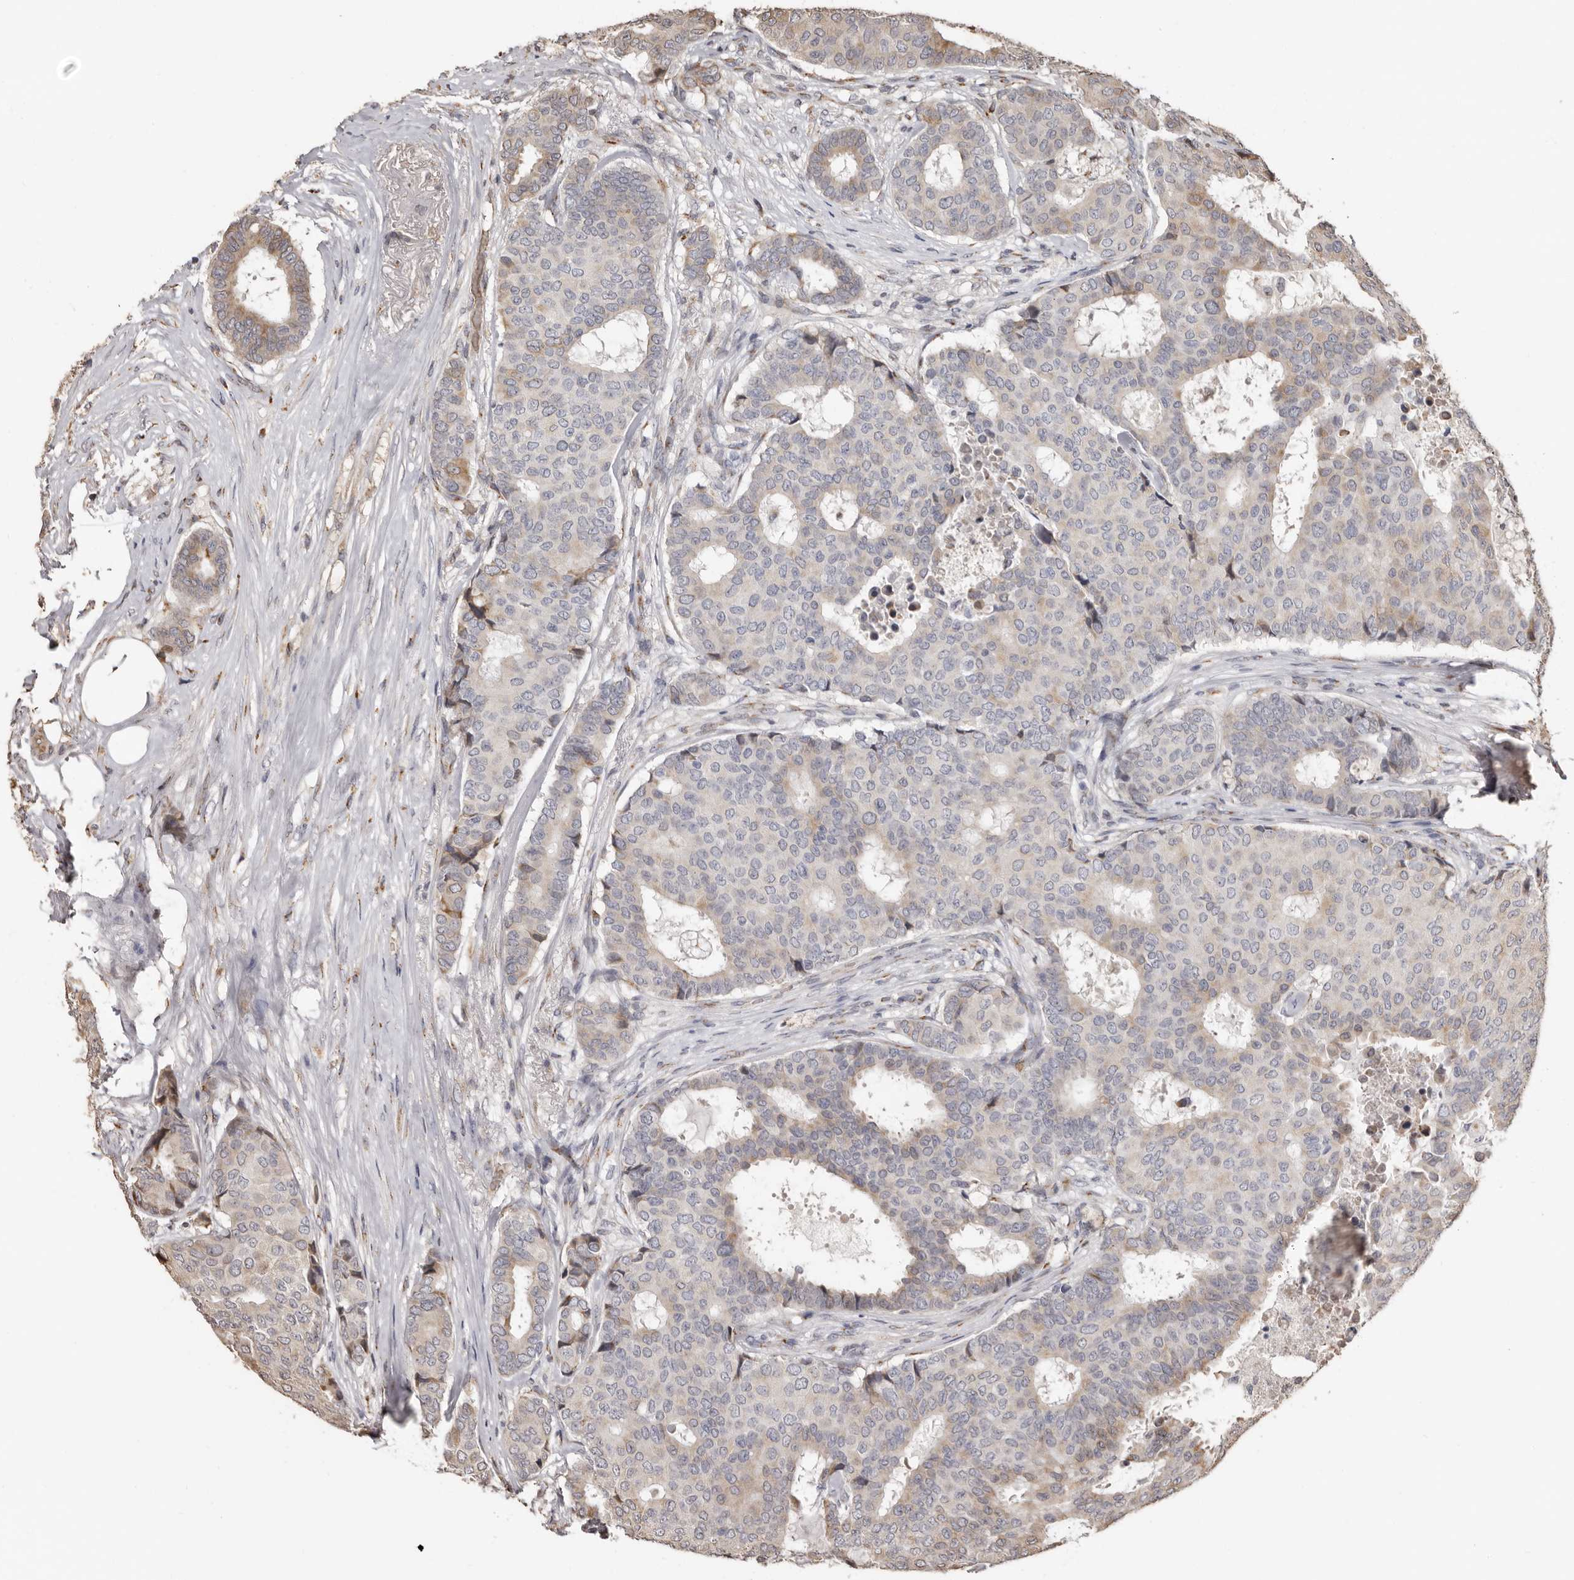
{"staining": {"intensity": "weak", "quantity": "<25%", "location": "cytoplasmic/membranous"}, "tissue": "breast cancer", "cell_type": "Tumor cells", "image_type": "cancer", "snomed": [{"axis": "morphology", "description": "Duct carcinoma"}, {"axis": "topography", "description": "Breast"}], "caption": "This is an IHC histopathology image of breast cancer (intraductal carcinoma). There is no positivity in tumor cells.", "gene": "ENTREP1", "patient": {"sex": "female", "age": 75}}